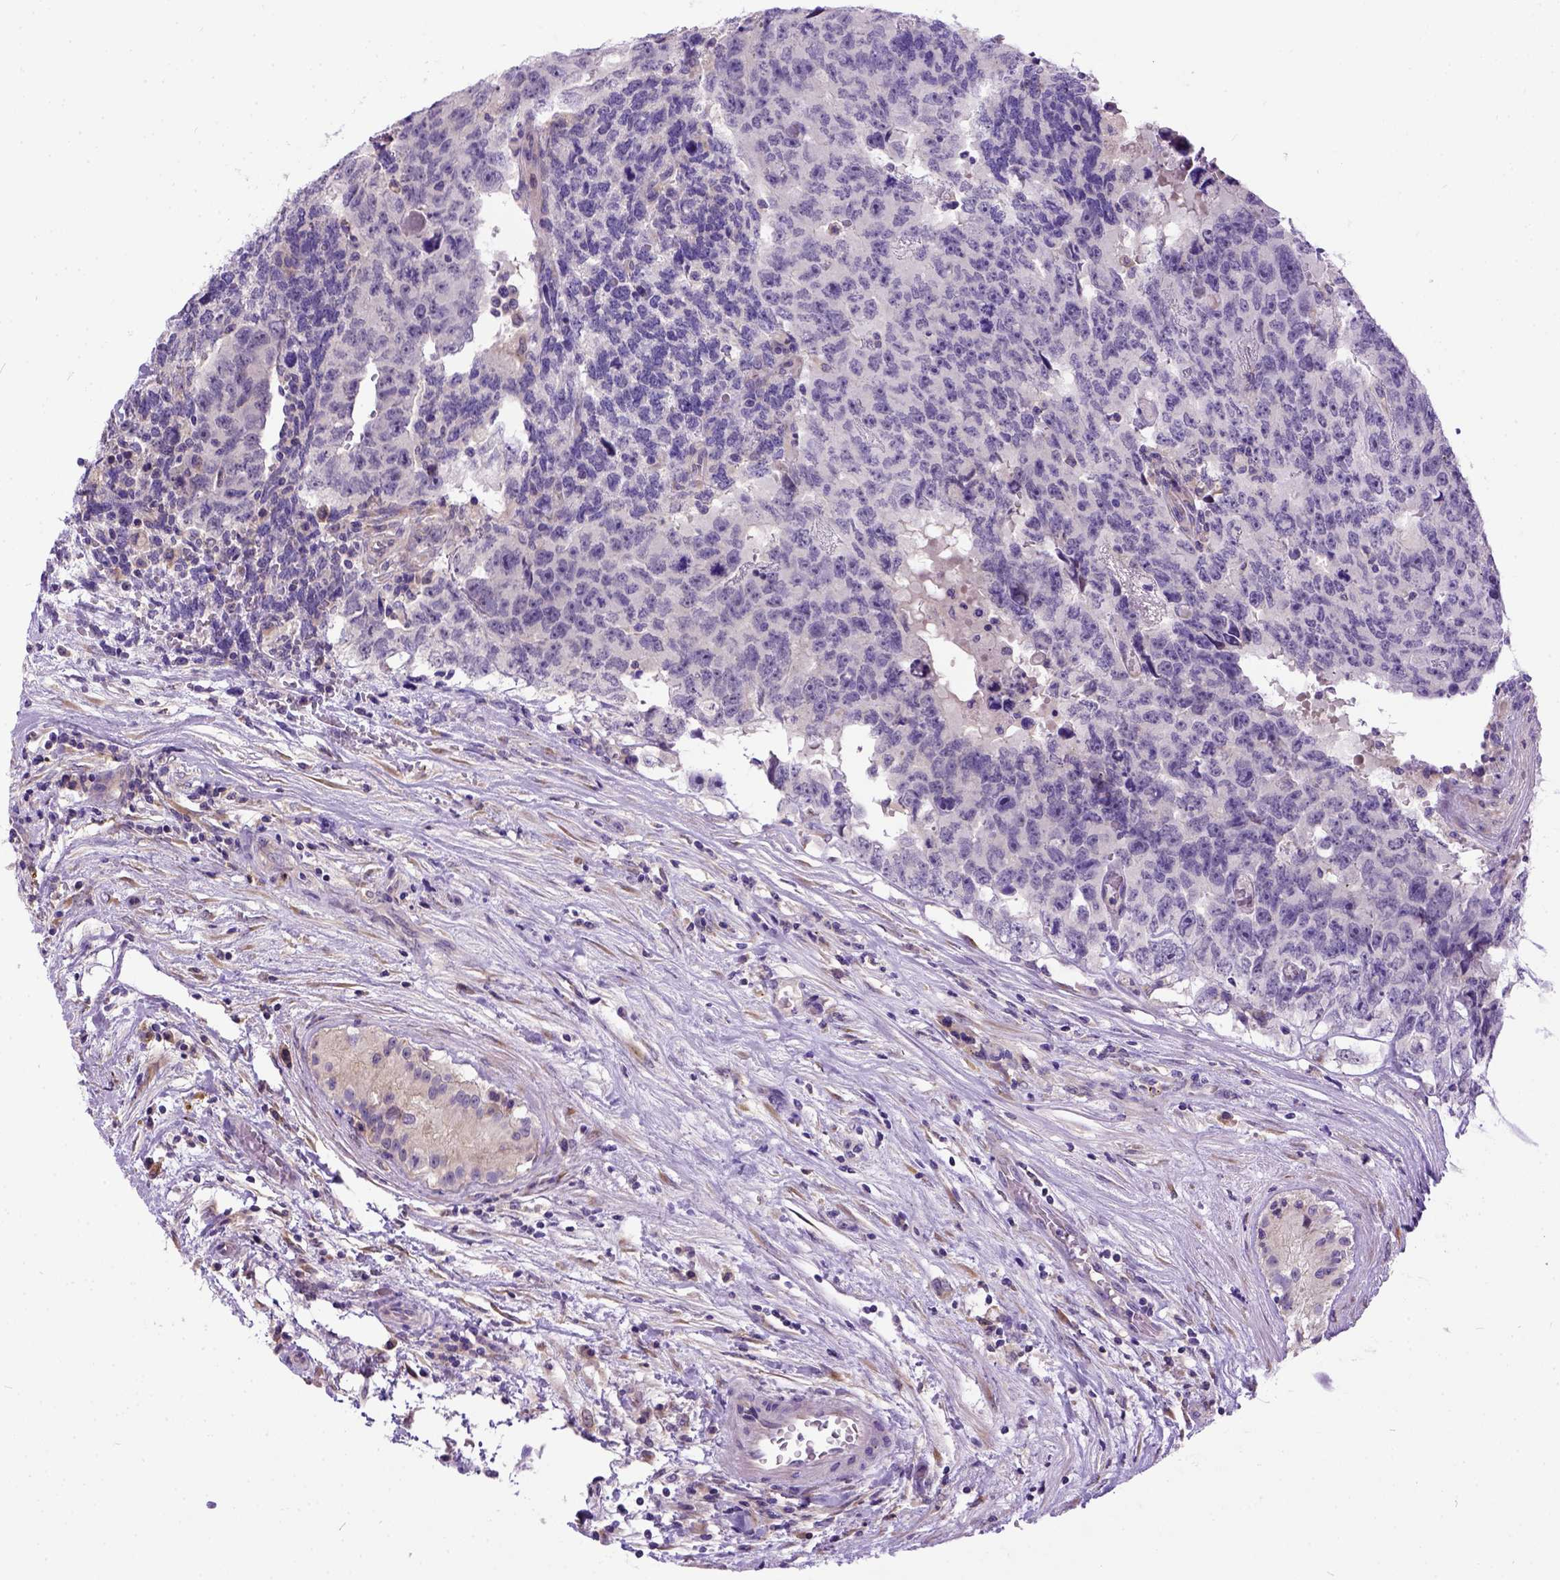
{"staining": {"intensity": "negative", "quantity": "none", "location": "none"}, "tissue": "testis cancer", "cell_type": "Tumor cells", "image_type": "cancer", "snomed": [{"axis": "morphology", "description": "Carcinoma, Embryonal, NOS"}, {"axis": "topography", "description": "Testis"}], "caption": "There is no significant expression in tumor cells of testis cancer (embryonal carcinoma).", "gene": "NEK5", "patient": {"sex": "male", "age": 24}}